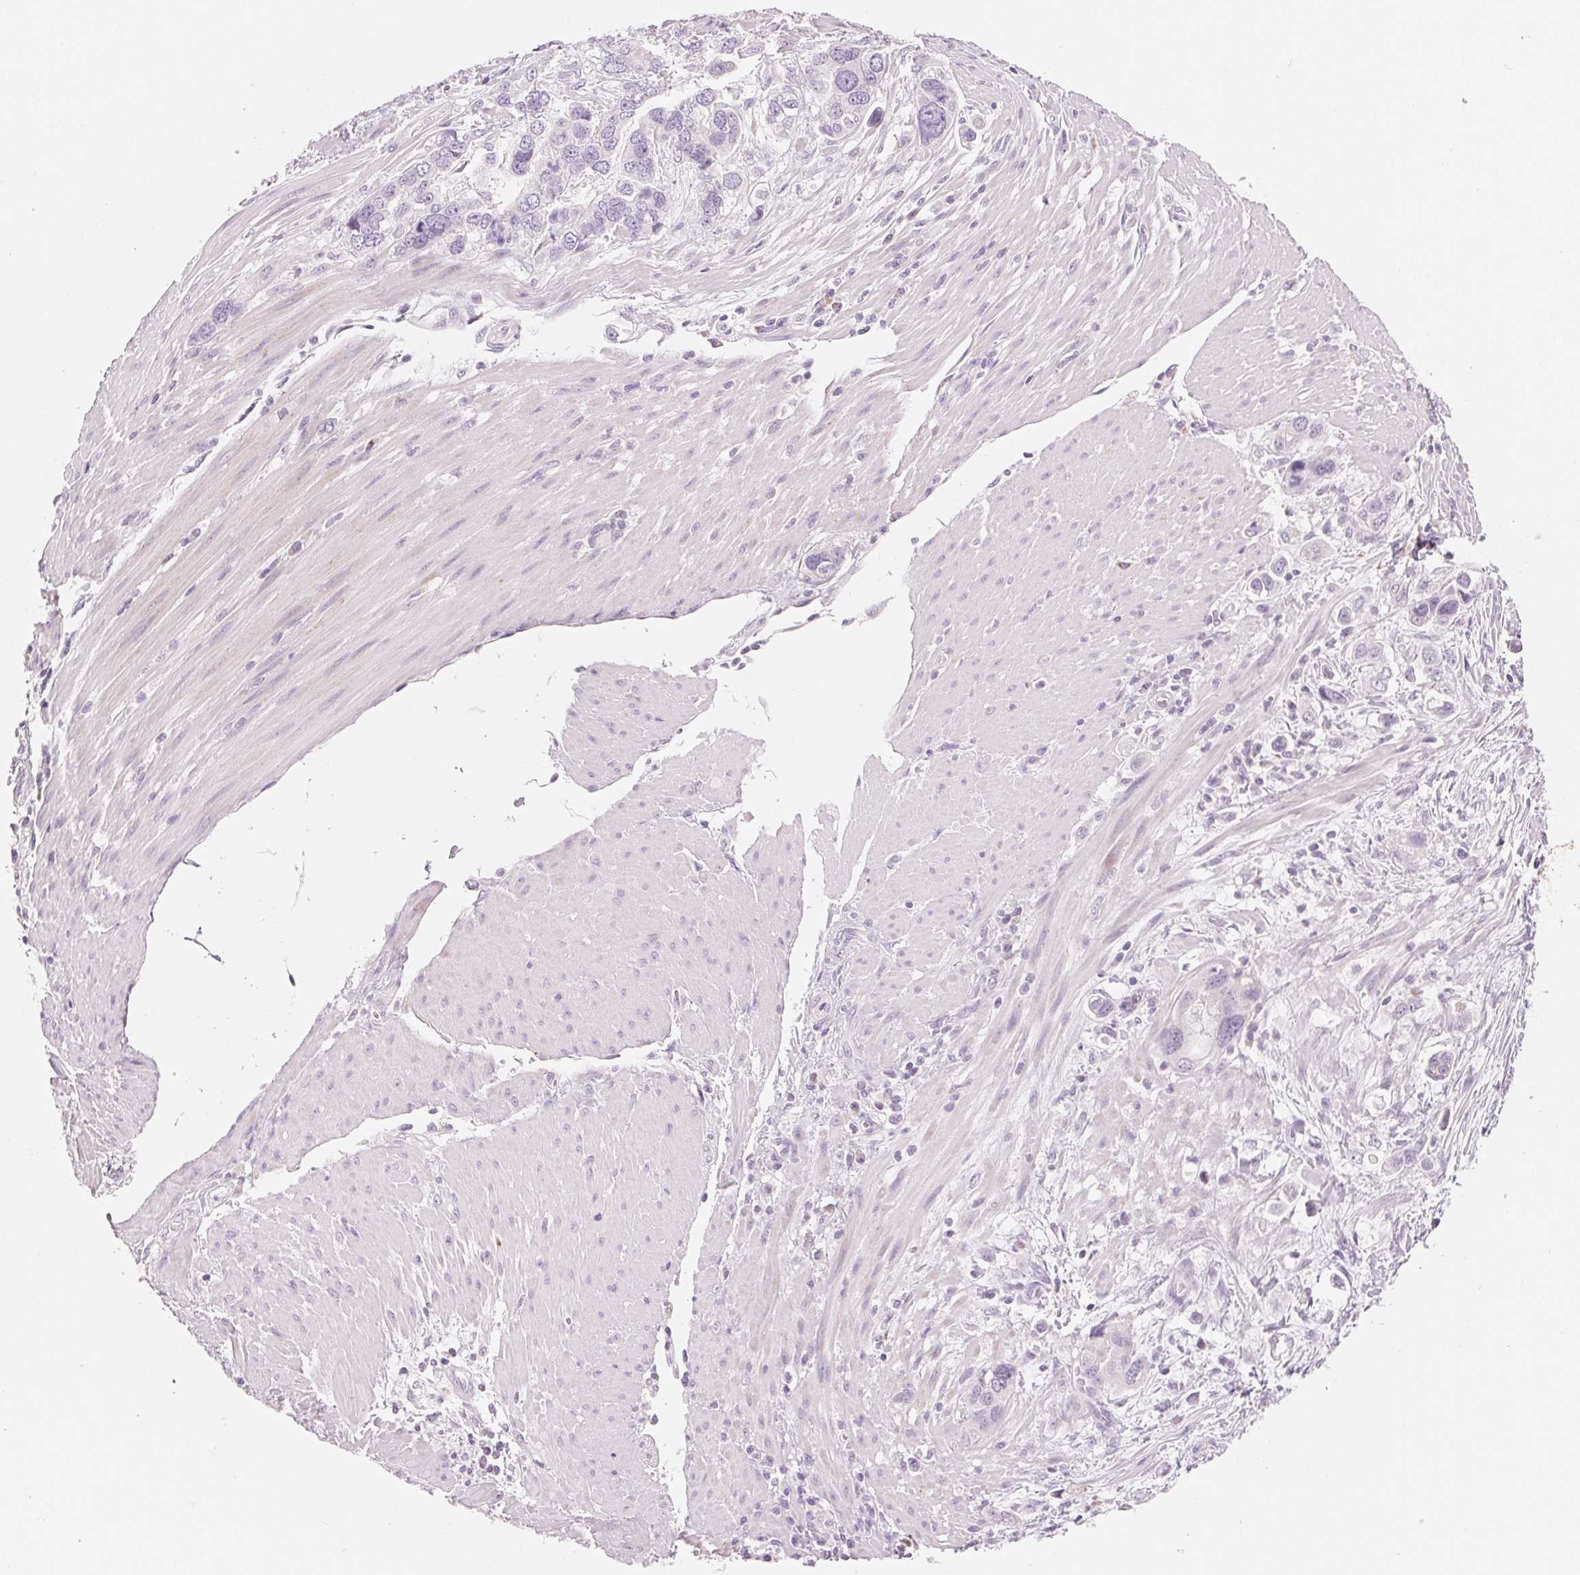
{"staining": {"intensity": "negative", "quantity": "none", "location": "none"}, "tissue": "stomach cancer", "cell_type": "Tumor cells", "image_type": "cancer", "snomed": [{"axis": "morphology", "description": "Adenocarcinoma, NOS"}, {"axis": "topography", "description": "Stomach, lower"}], "caption": "This is a micrograph of immunohistochemistry (IHC) staining of stomach cancer, which shows no expression in tumor cells.", "gene": "HOXB13", "patient": {"sex": "female", "age": 93}}